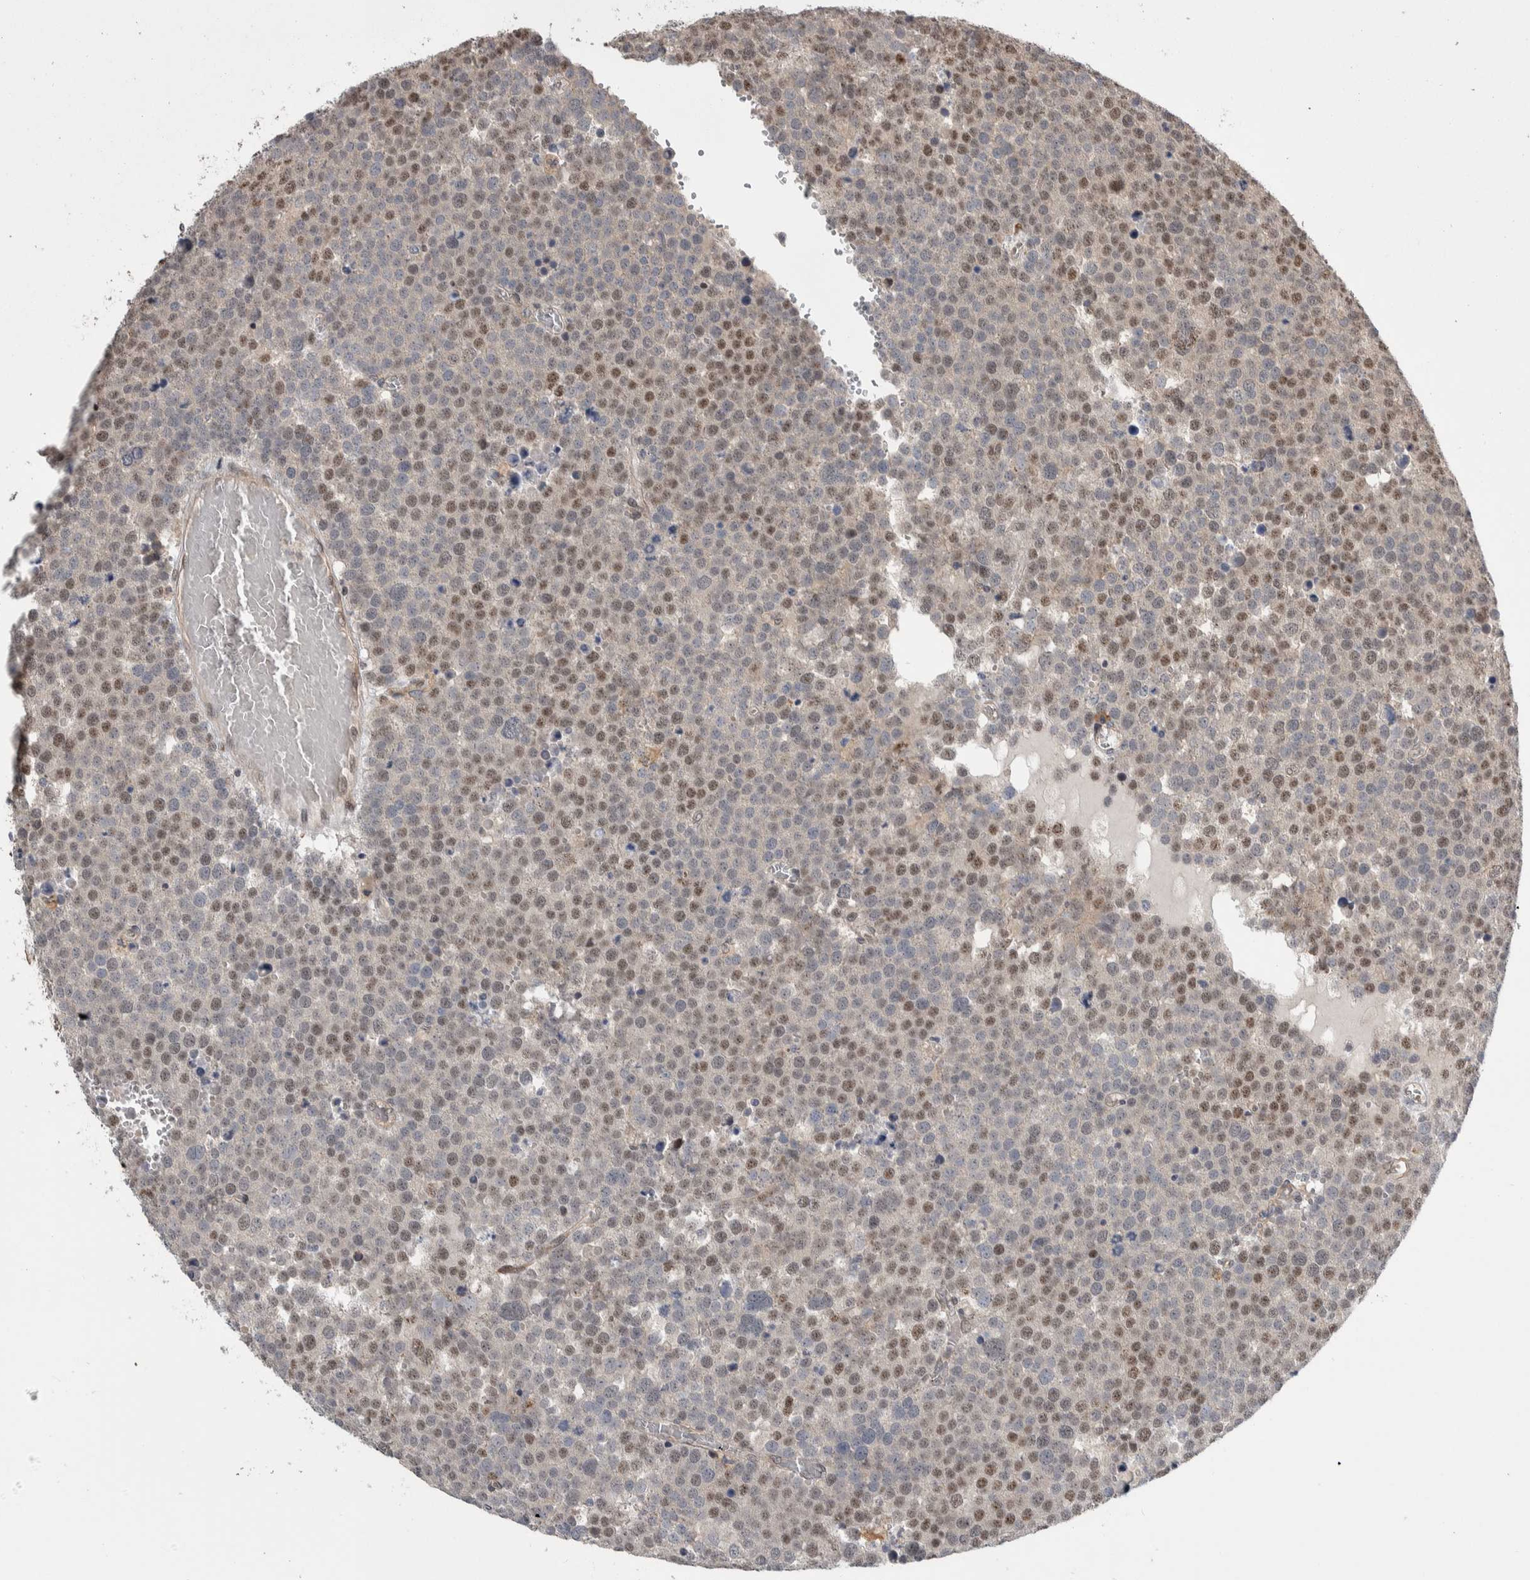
{"staining": {"intensity": "weak", "quantity": "25%-75%", "location": "nuclear"}, "tissue": "testis cancer", "cell_type": "Tumor cells", "image_type": "cancer", "snomed": [{"axis": "morphology", "description": "Seminoma, NOS"}, {"axis": "topography", "description": "Testis"}], "caption": "About 25%-75% of tumor cells in human testis cancer exhibit weak nuclear protein staining as visualized by brown immunohistochemical staining.", "gene": "PRDM4", "patient": {"sex": "male", "age": 71}}